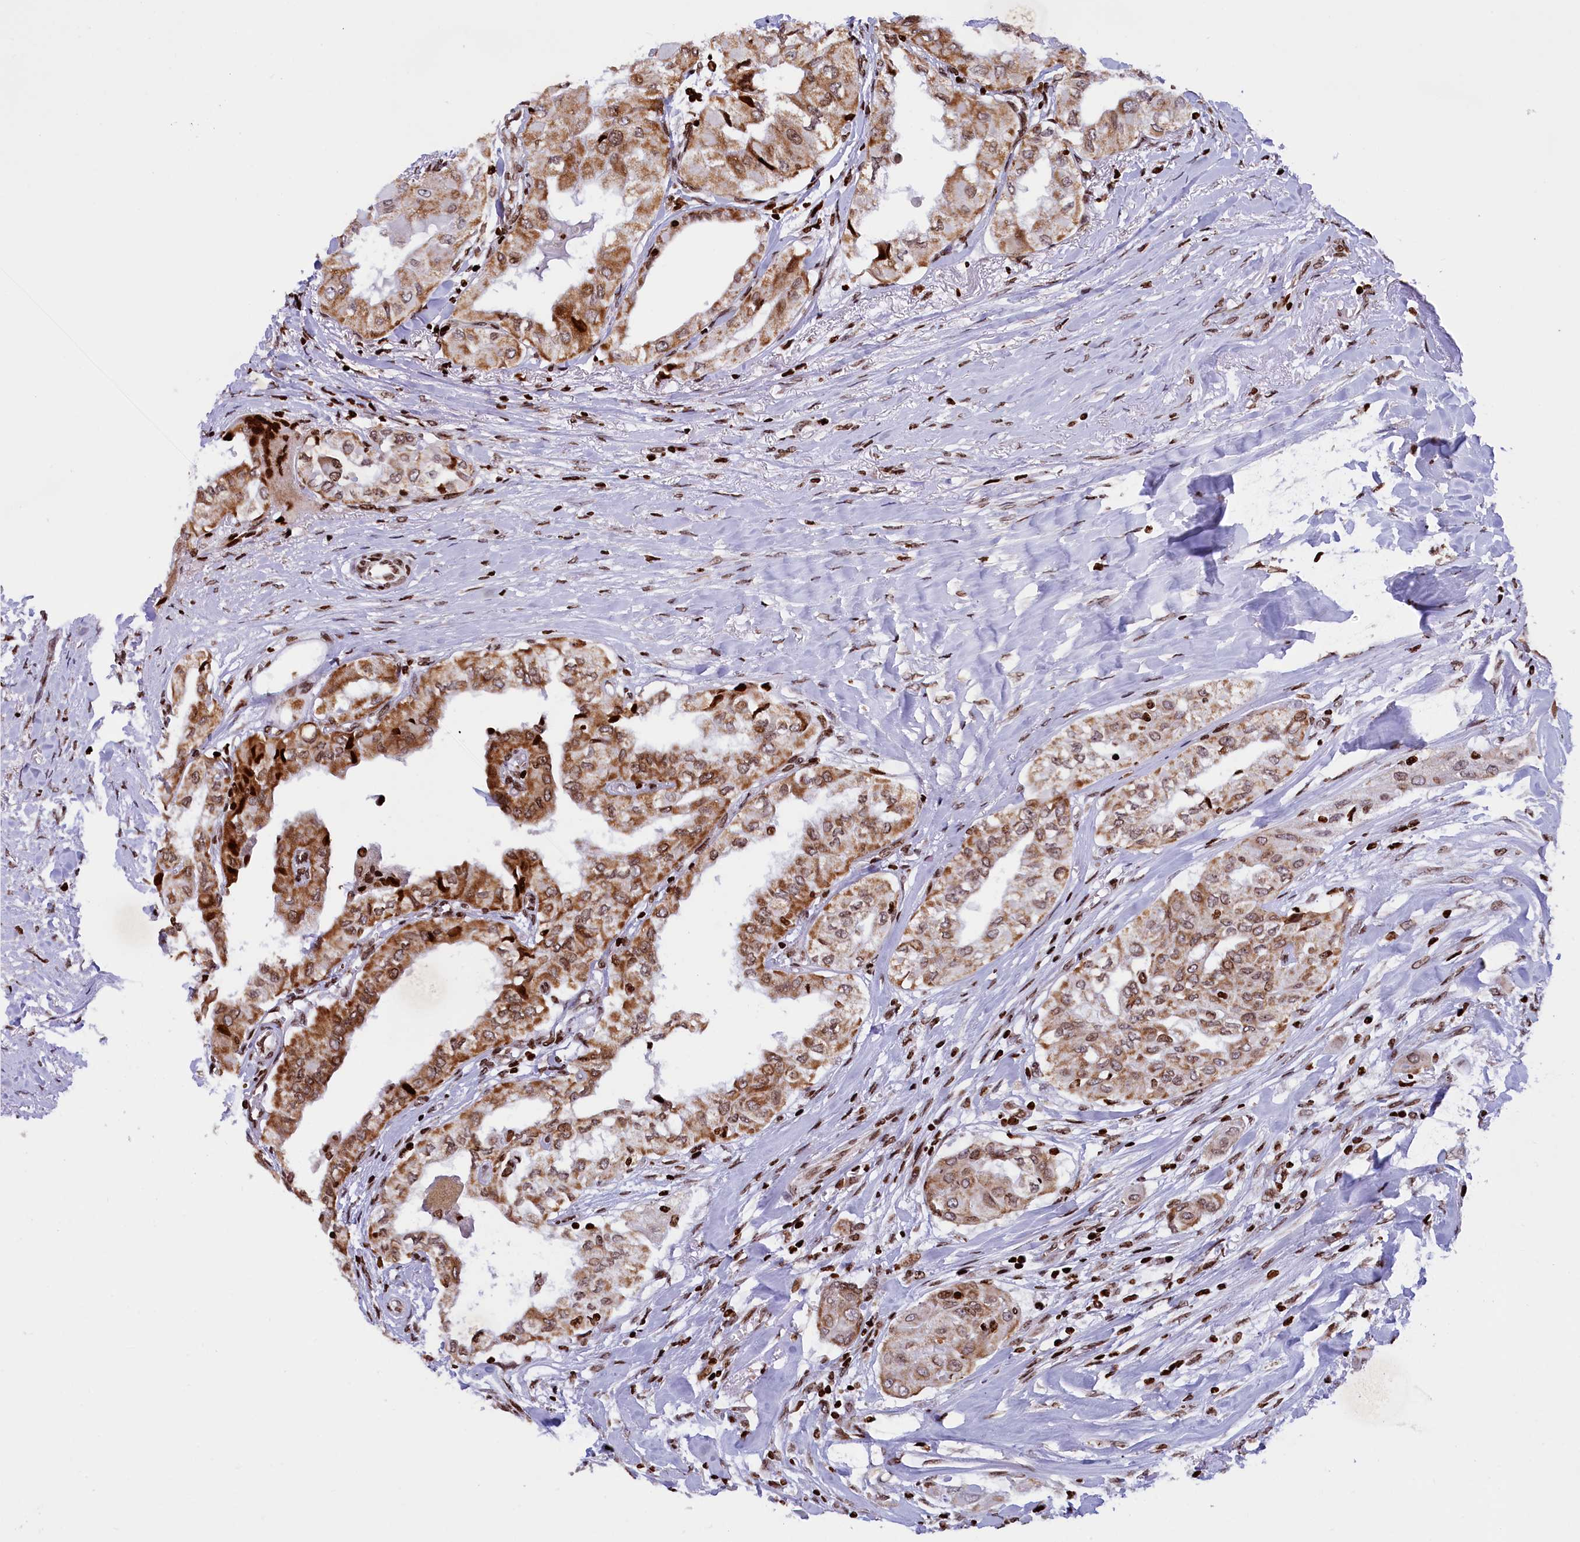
{"staining": {"intensity": "moderate", "quantity": ">75%", "location": "cytoplasmic/membranous,nuclear"}, "tissue": "thyroid cancer", "cell_type": "Tumor cells", "image_type": "cancer", "snomed": [{"axis": "morphology", "description": "Papillary adenocarcinoma, NOS"}, {"axis": "topography", "description": "Thyroid gland"}], "caption": "A brown stain highlights moderate cytoplasmic/membranous and nuclear positivity of a protein in human thyroid papillary adenocarcinoma tumor cells. Using DAB (brown) and hematoxylin (blue) stains, captured at high magnification using brightfield microscopy.", "gene": "TIMM29", "patient": {"sex": "female", "age": 59}}